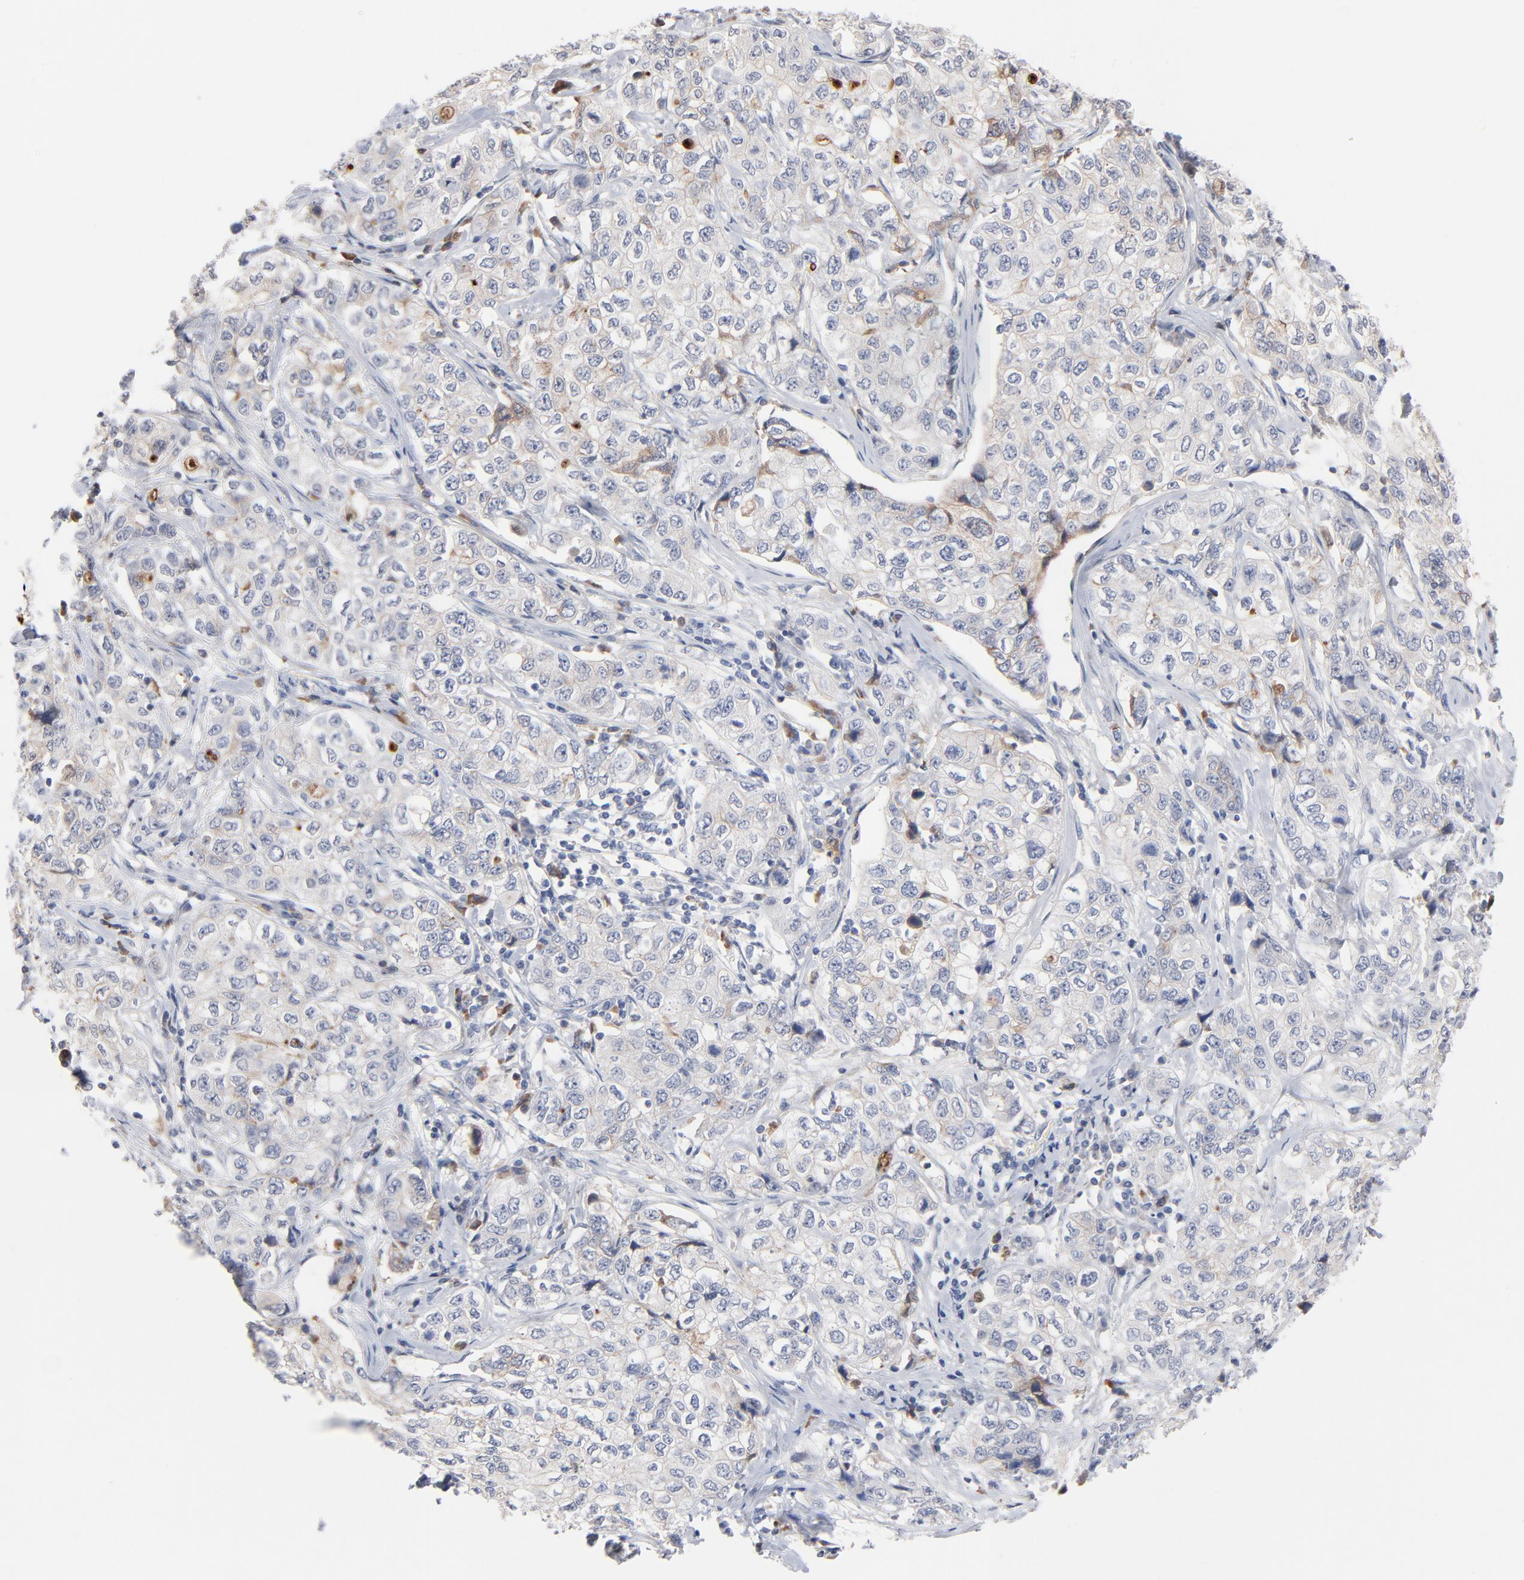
{"staining": {"intensity": "negative", "quantity": "none", "location": "none"}, "tissue": "stomach cancer", "cell_type": "Tumor cells", "image_type": "cancer", "snomed": [{"axis": "morphology", "description": "Adenocarcinoma, NOS"}, {"axis": "topography", "description": "Stomach"}], "caption": "Tumor cells show no significant protein expression in stomach cancer.", "gene": "SERPINA4", "patient": {"sex": "male", "age": 48}}